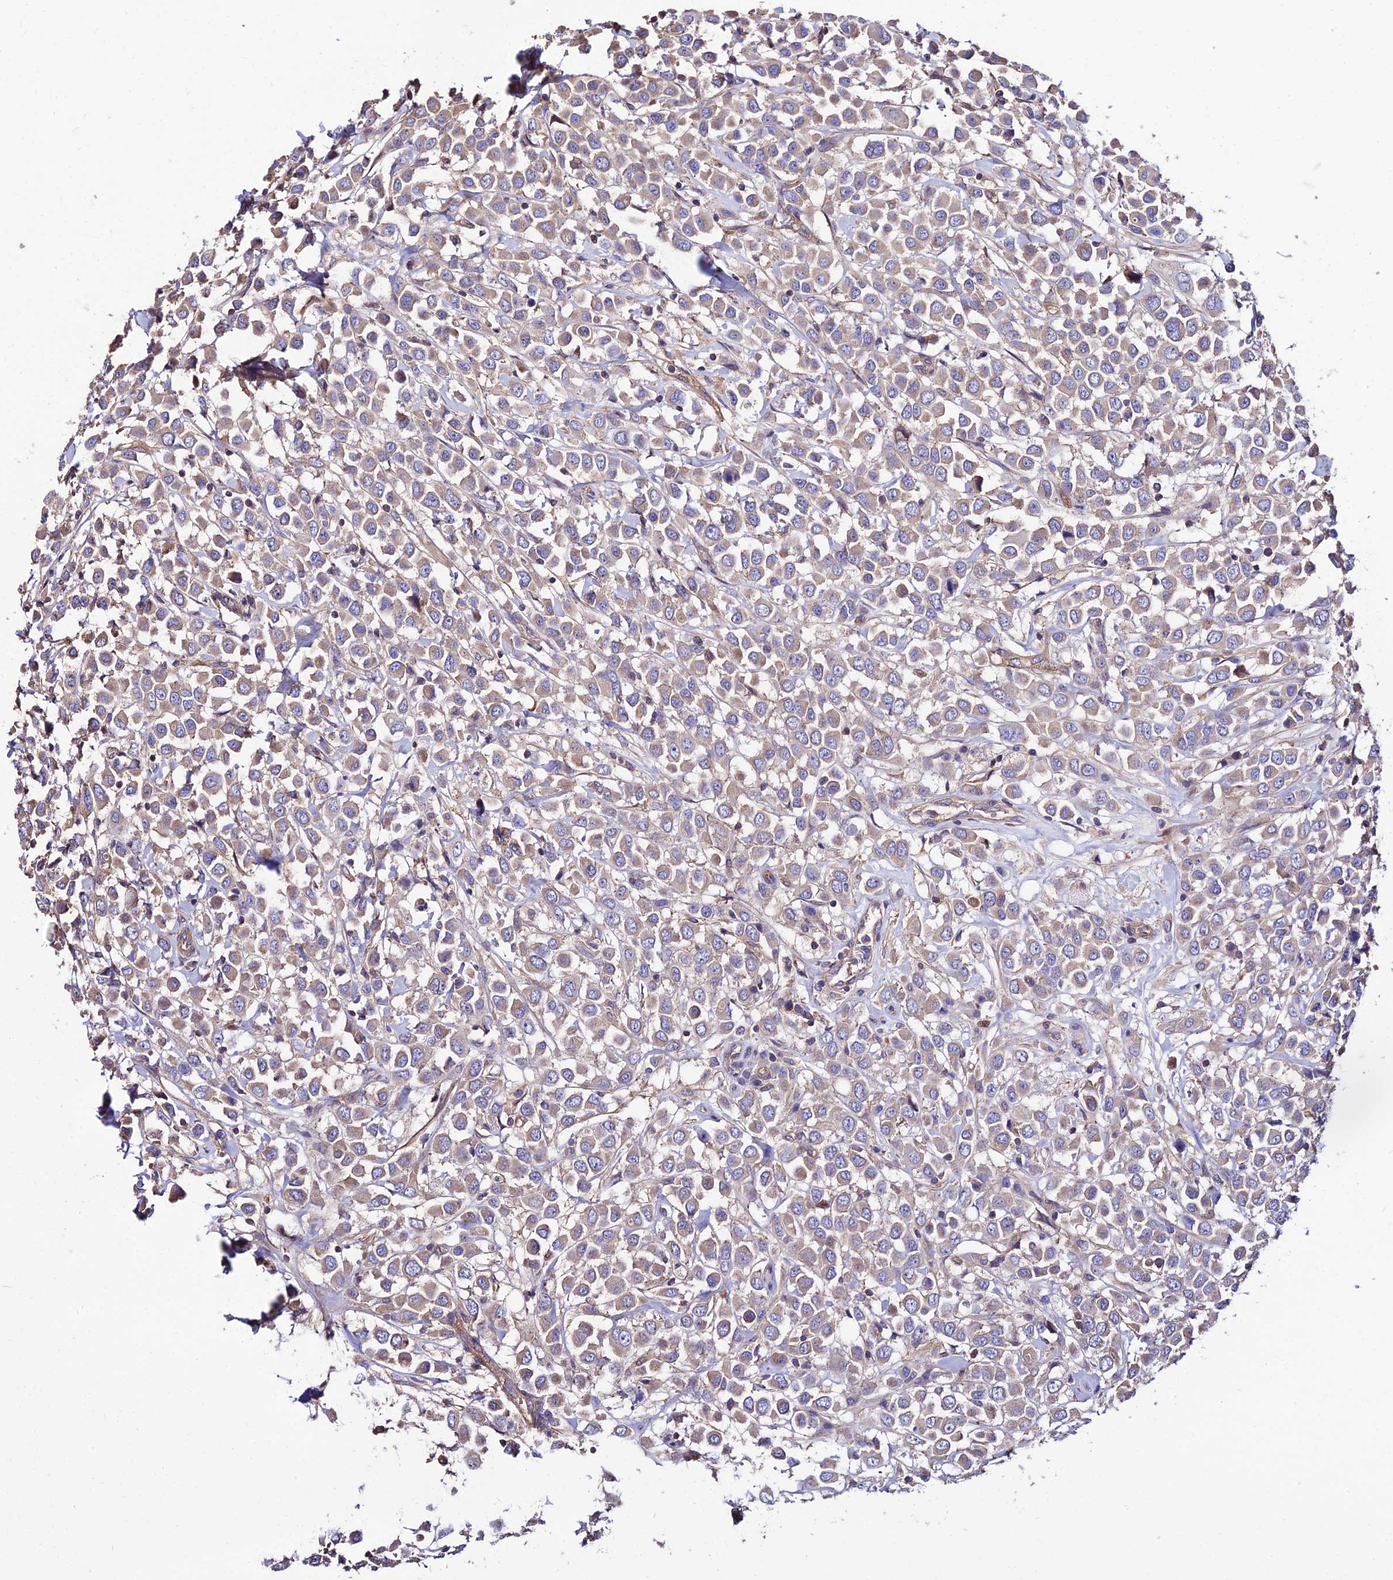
{"staining": {"intensity": "weak", "quantity": ">75%", "location": "cytoplasmic/membranous"}, "tissue": "breast cancer", "cell_type": "Tumor cells", "image_type": "cancer", "snomed": [{"axis": "morphology", "description": "Duct carcinoma"}, {"axis": "topography", "description": "Breast"}], "caption": "Immunohistochemistry (IHC) (DAB) staining of breast intraductal carcinoma shows weak cytoplasmic/membranous protein staining in approximately >75% of tumor cells.", "gene": "CALM2", "patient": {"sex": "female", "age": 61}}